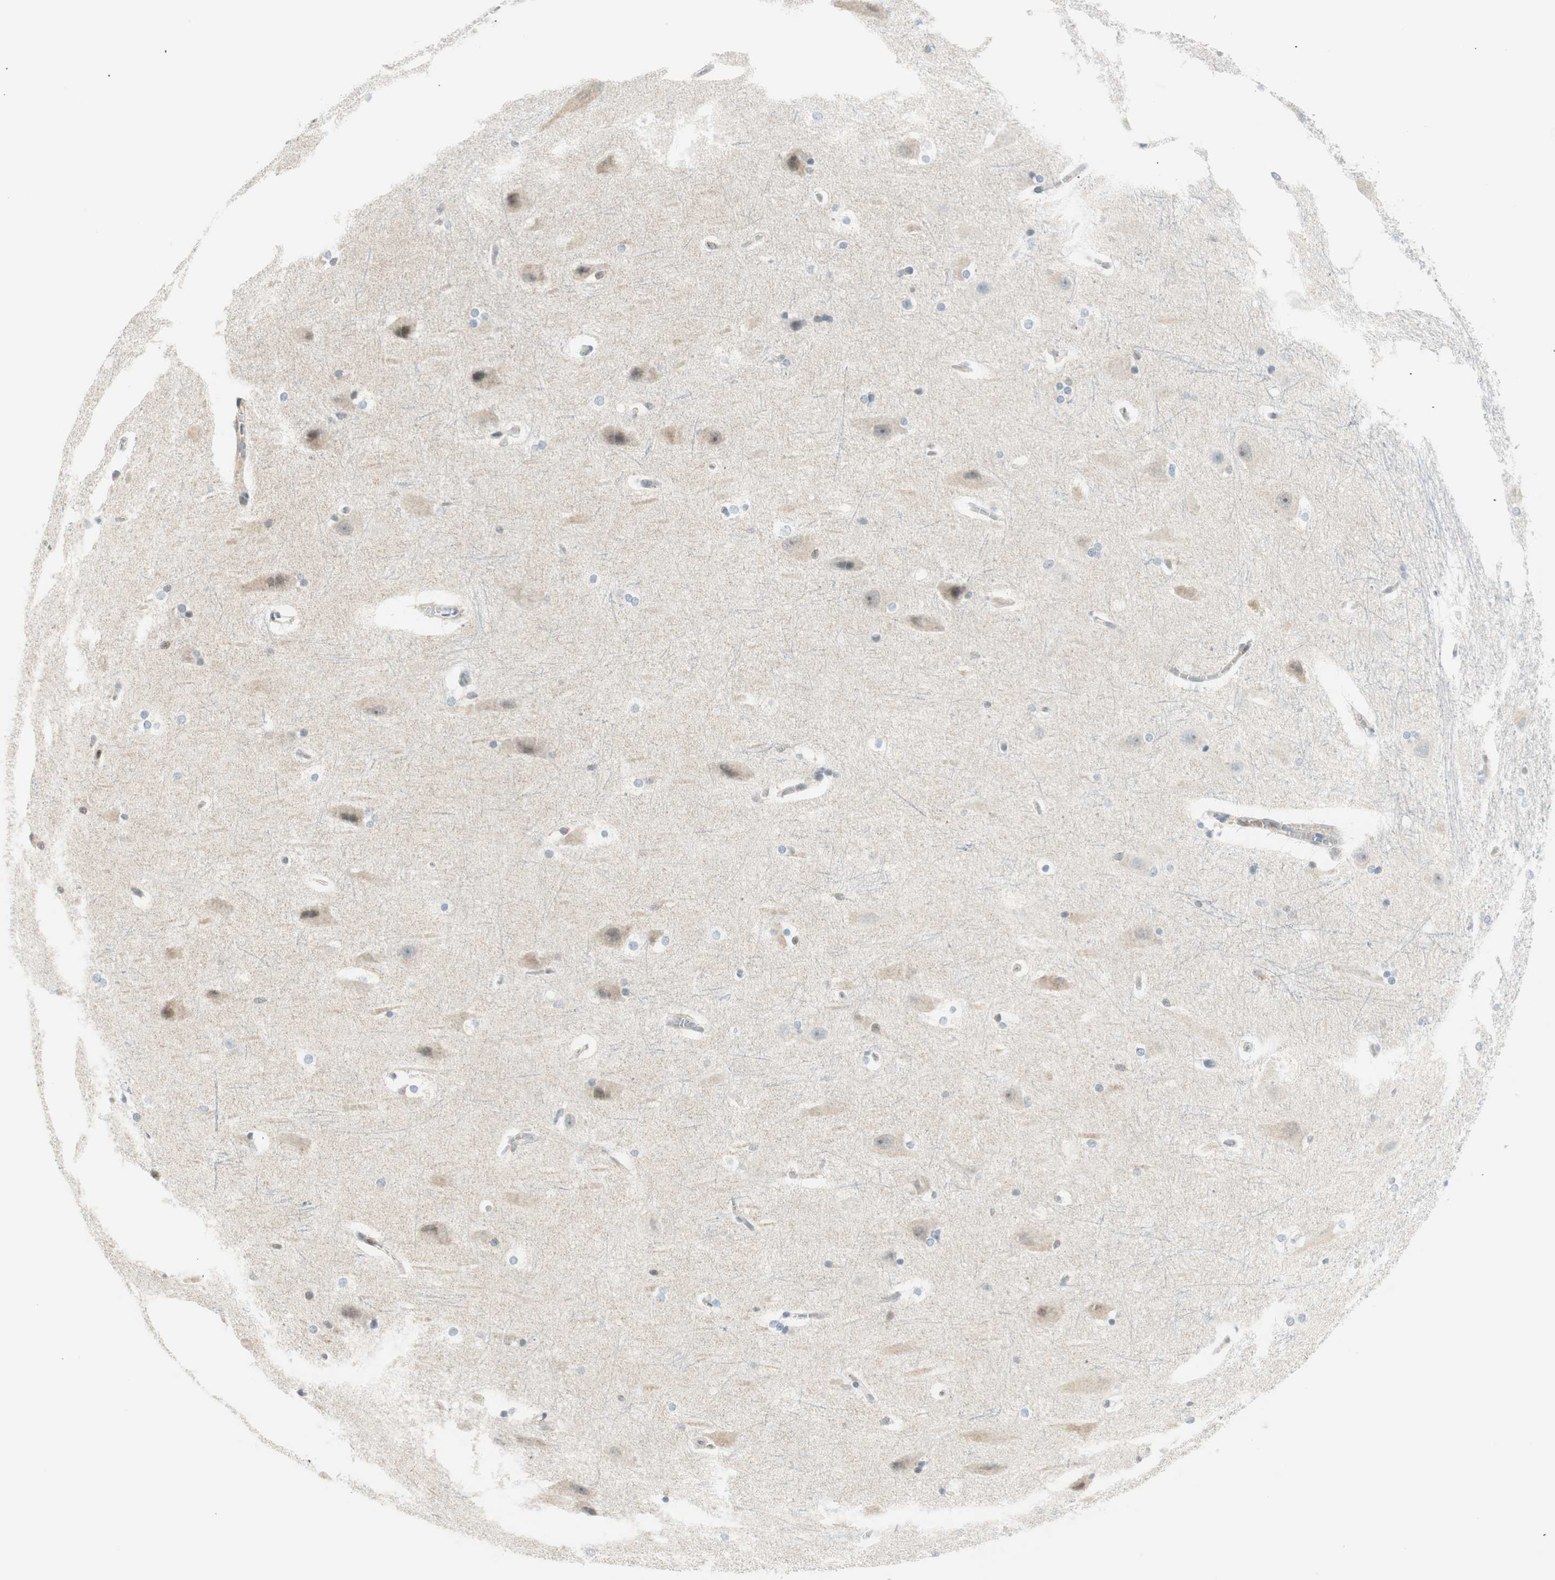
{"staining": {"intensity": "negative", "quantity": "none", "location": "none"}, "tissue": "hippocampus", "cell_type": "Glial cells", "image_type": "normal", "snomed": [{"axis": "morphology", "description": "Normal tissue, NOS"}, {"axis": "topography", "description": "Hippocampus"}], "caption": "IHC of unremarkable human hippocampus shows no expression in glial cells. (DAB (3,3'-diaminobenzidine) immunohistochemistry (IHC) visualized using brightfield microscopy, high magnification).", "gene": "PPP1CA", "patient": {"sex": "female", "age": 19}}